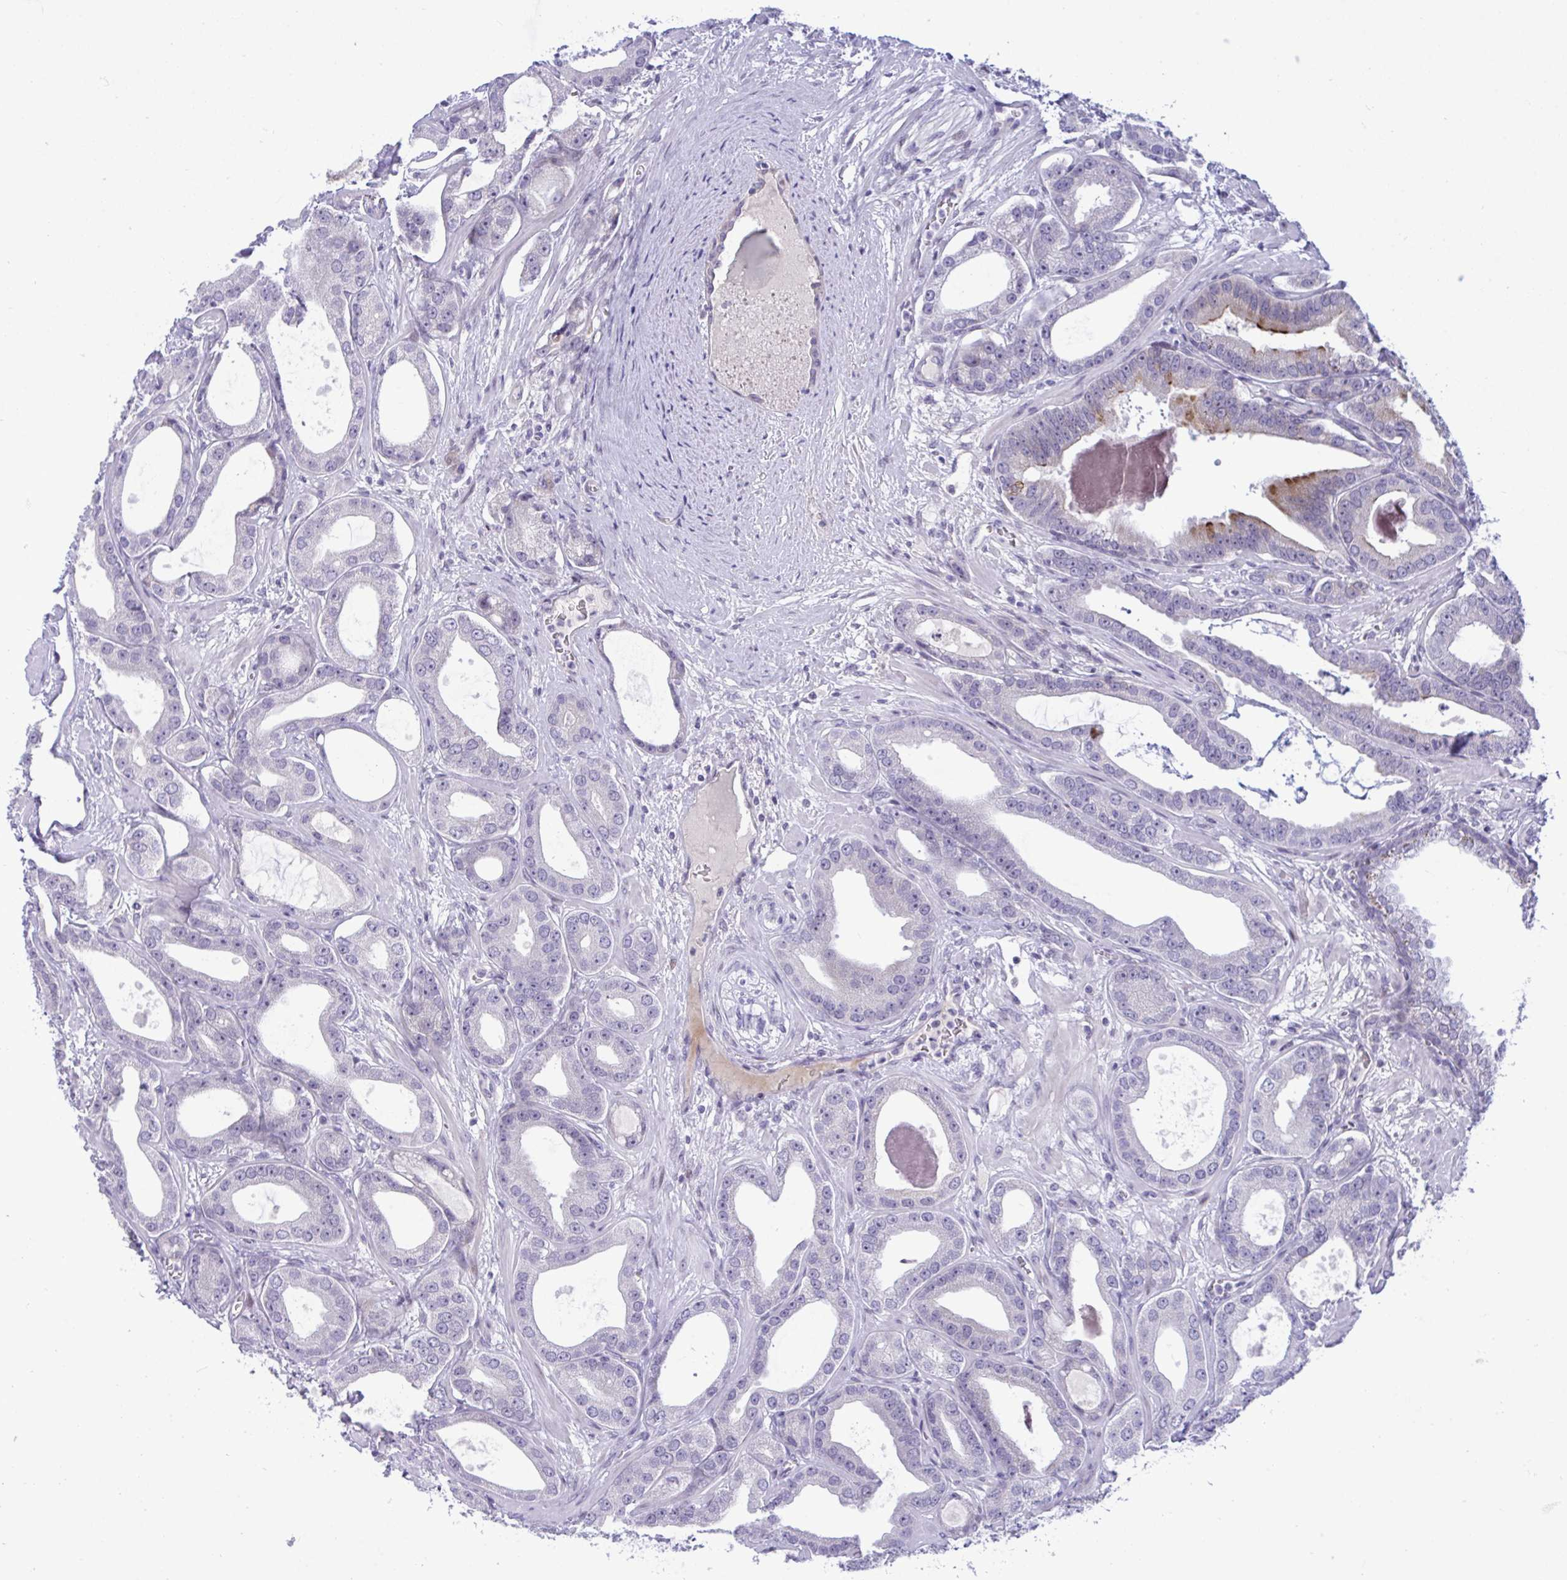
{"staining": {"intensity": "weak", "quantity": "<25%", "location": "cytoplasmic/membranous"}, "tissue": "prostate cancer", "cell_type": "Tumor cells", "image_type": "cancer", "snomed": [{"axis": "morphology", "description": "Adenocarcinoma, High grade"}, {"axis": "topography", "description": "Prostate"}], "caption": "High power microscopy image of an IHC photomicrograph of prostate cancer (high-grade adenocarcinoma), revealing no significant expression in tumor cells.", "gene": "EPOP", "patient": {"sex": "male", "age": 65}}